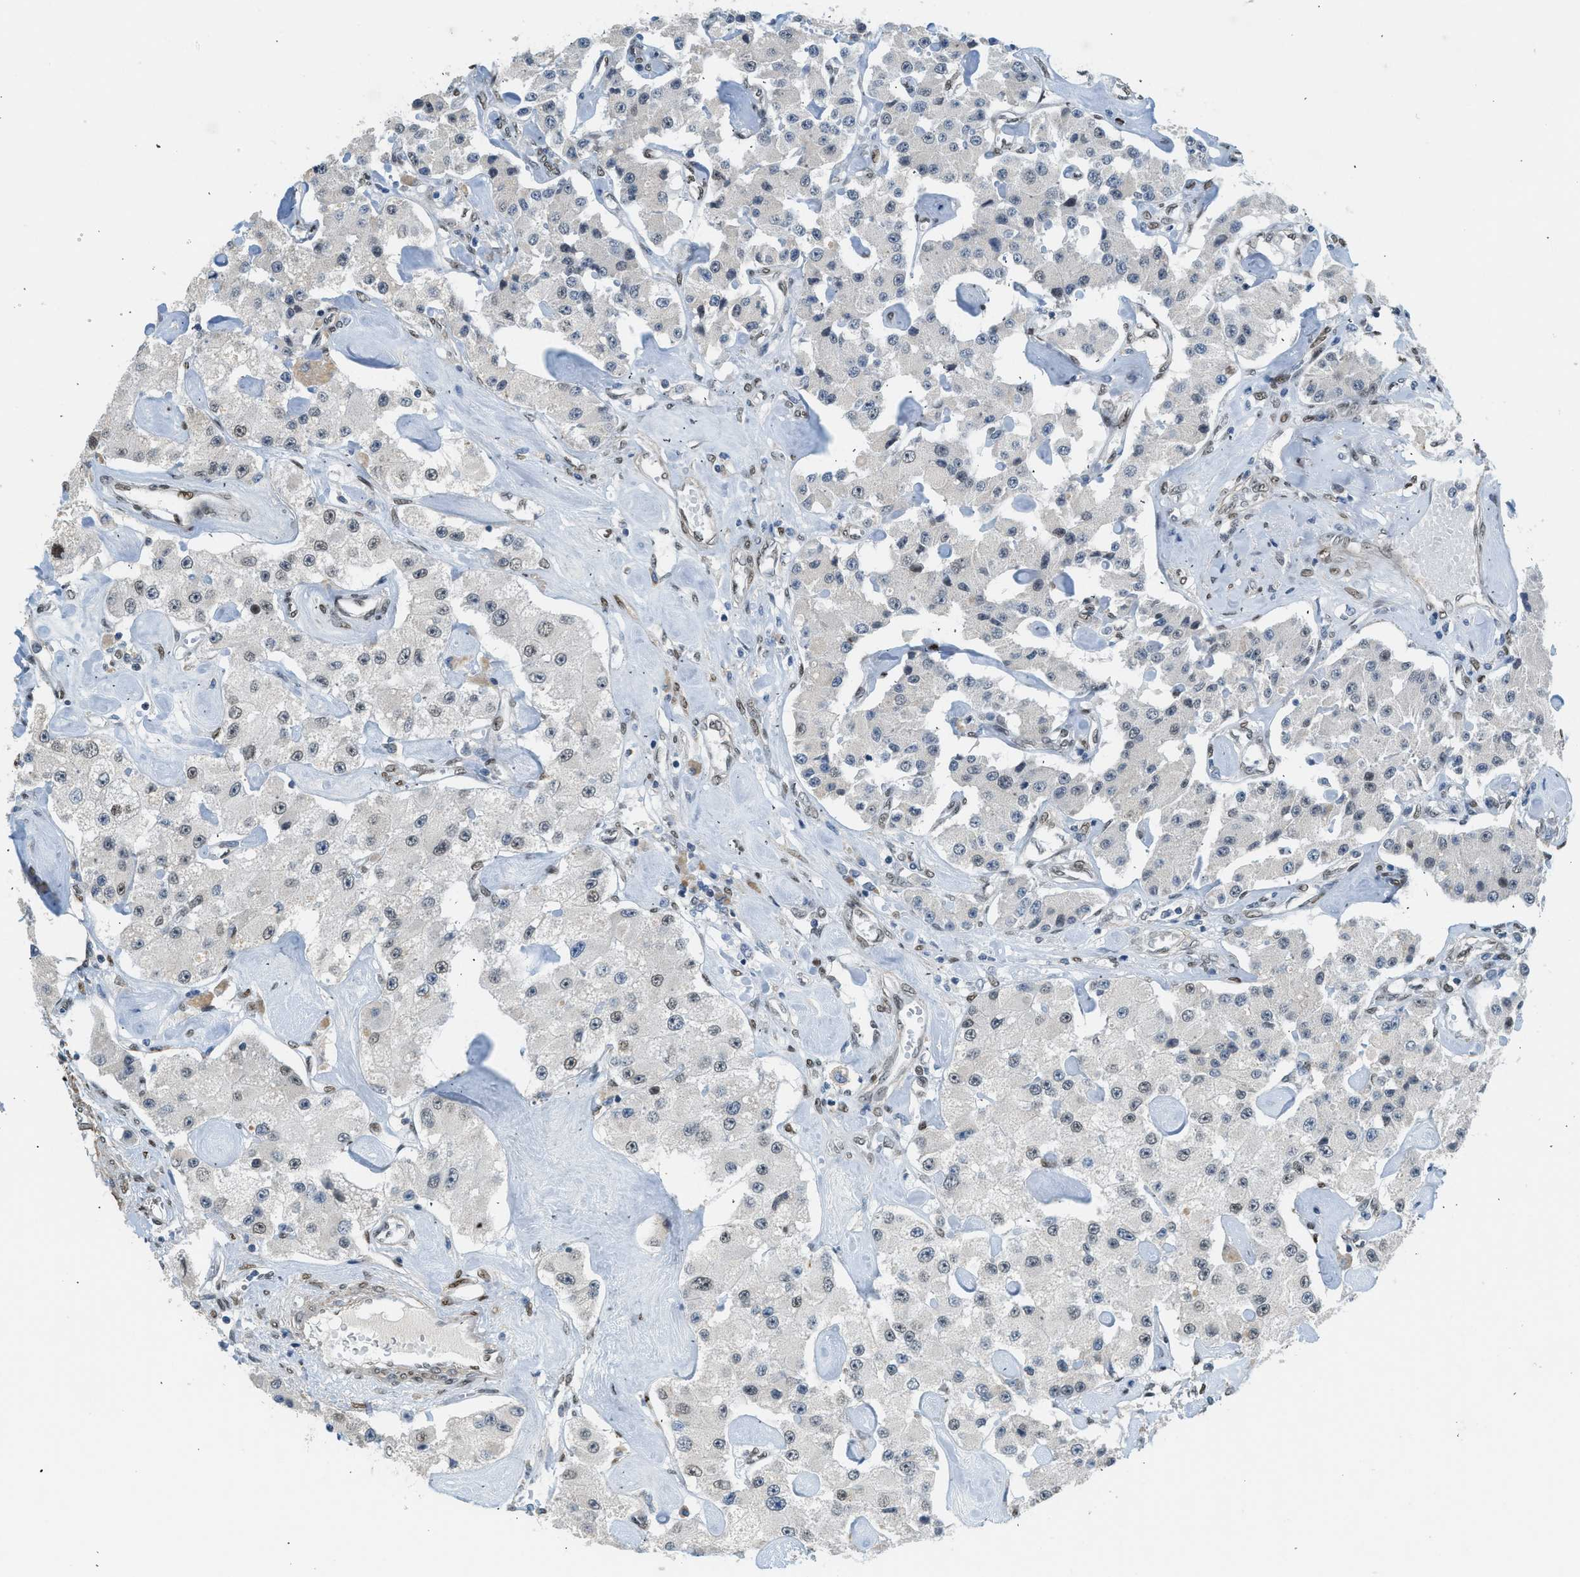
{"staining": {"intensity": "weak", "quantity": "25%-75%", "location": "nuclear"}, "tissue": "carcinoid", "cell_type": "Tumor cells", "image_type": "cancer", "snomed": [{"axis": "morphology", "description": "Carcinoid, malignant, NOS"}, {"axis": "topography", "description": "Pancreas"}], "caption": "Protein expression analysis of human carcinoid reveals weak nuclear staining in approximately 25%-75% of tumor cells. The protein is shown in brown color, while the nuclei are stained blue.", "gene": "ZBTB20", "patient": {"sex": "male", "age": 41}}